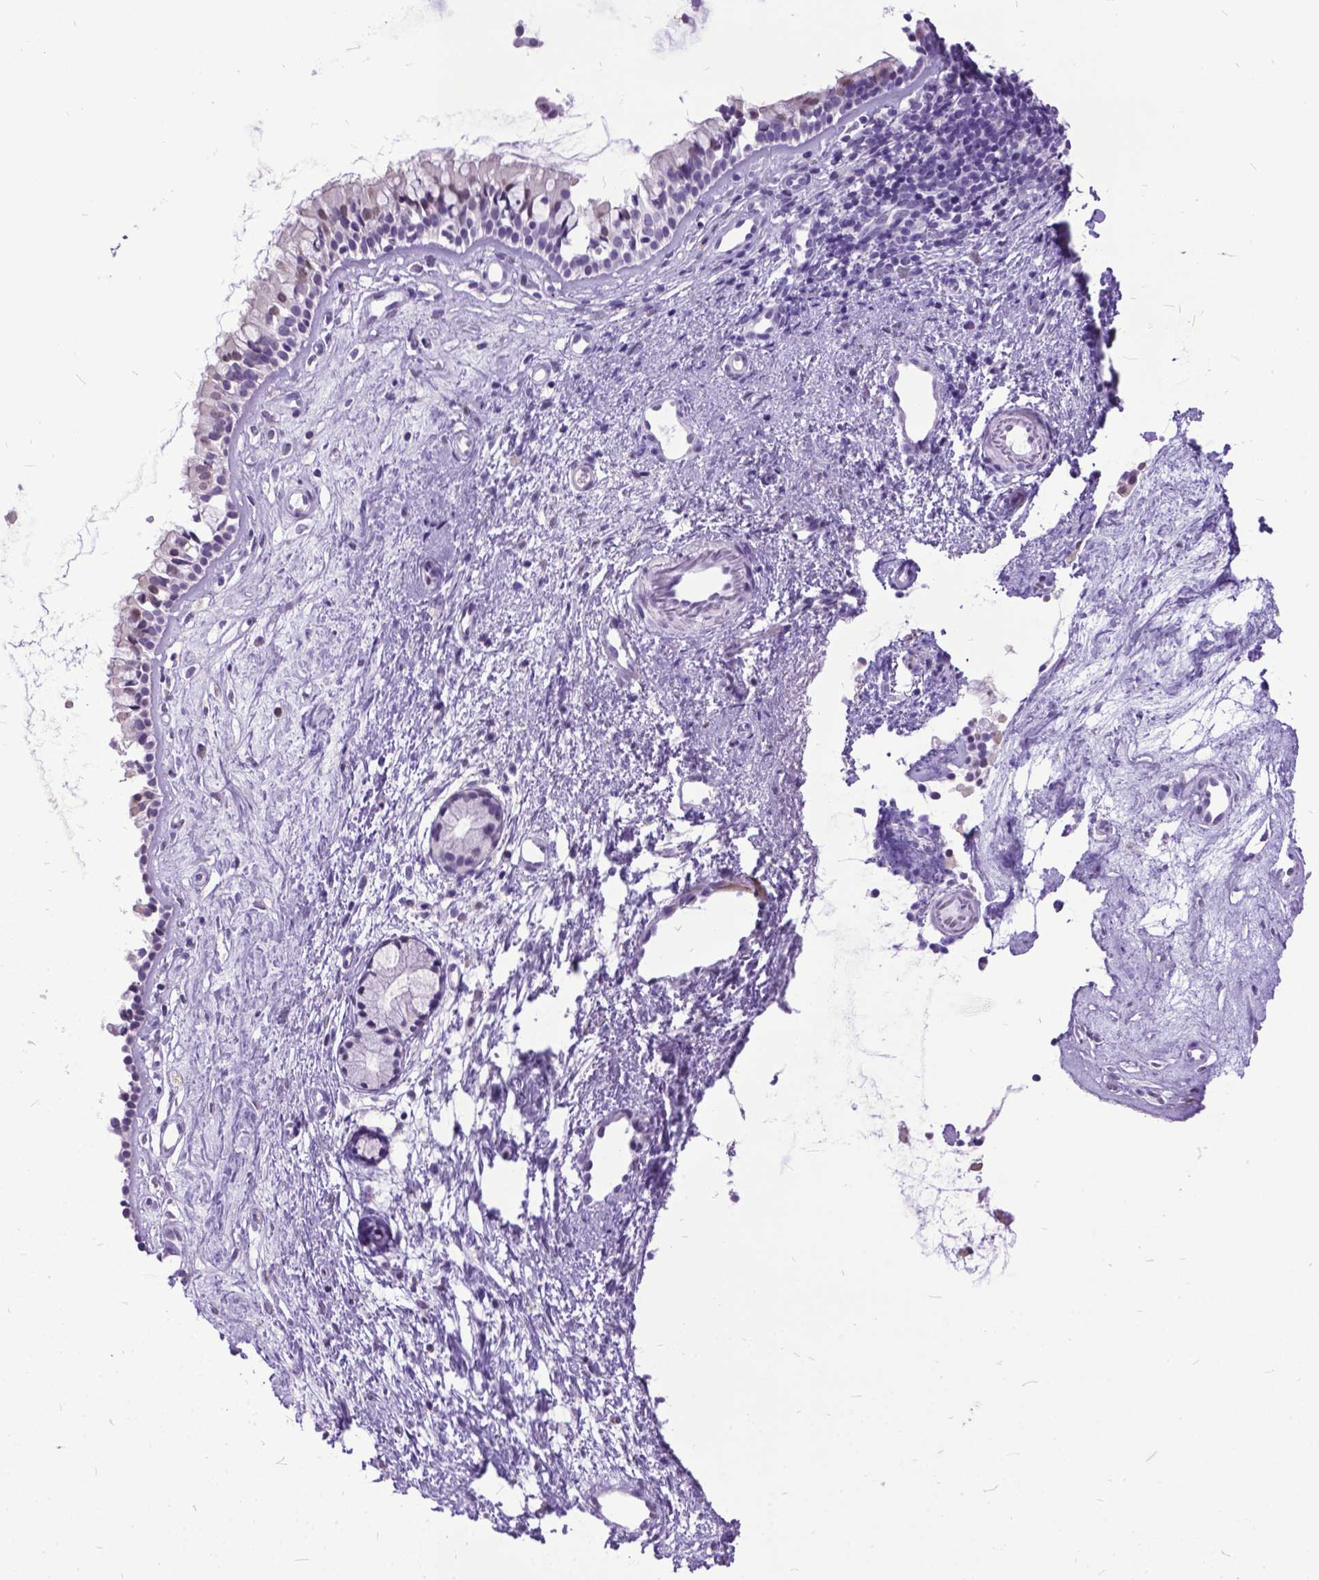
{"staining": {"intensity": "negative", "quantity": "none", "location": "none"}, "tissue": "nasopharynx", "cell_type": "Respiratory epithelial cells", "image_type": "normal", "snomed": [{"axis": "morphology", "description": "Normal tissue, NOS"}, {"axis": "topography", "description": "Nasopharynx"}], "caption": "Respiratory epithelial cells are negative for protein expression in benign human nasopharynx. (DAB (3,3'-diaminobenzidine) IHC visualized using brightfield microscopy, high magnification).", "gene": "MARCHF10", "patient": {"sex": "female", "age": 52}}